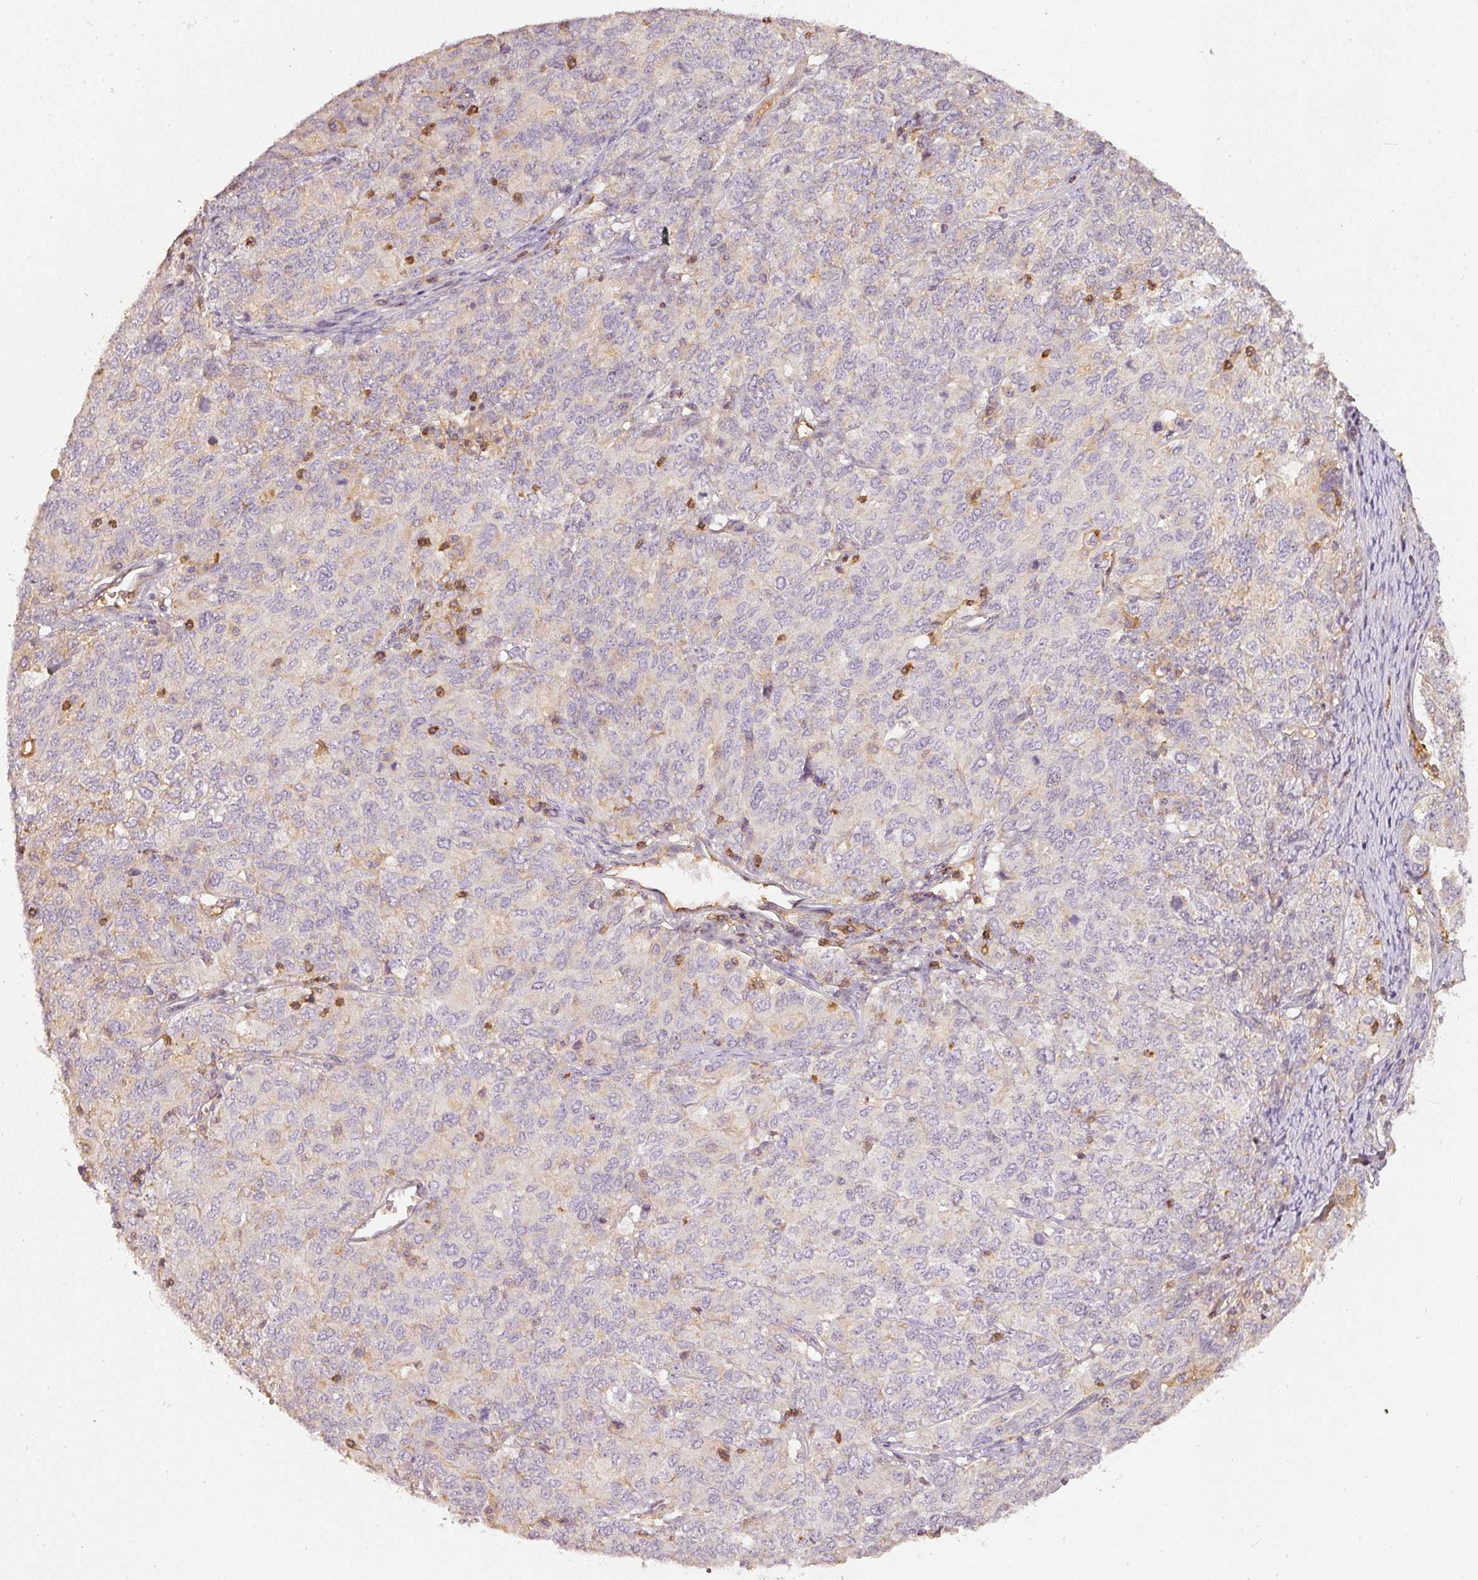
{"staining": {"intensity": "weak", "quantity": "<25%", "location": "cytoplasmic/membranous"}, "tissue": "ovarian cancer", "cell_type": "Tumor cells", "image_type": "cancer", "snomed": [{"axis": "morphology", "description": "Carcinoma, endometroid"}, {"axis": "topography", "description": "Ovary"}], "caption": "This is an immunohistochemistry histopathology image of human endometroid carcinoma (ovarian). There is no staining in tumor cells.", "gene": "EVL", "patient": {"sex": "female", "age": 62}}